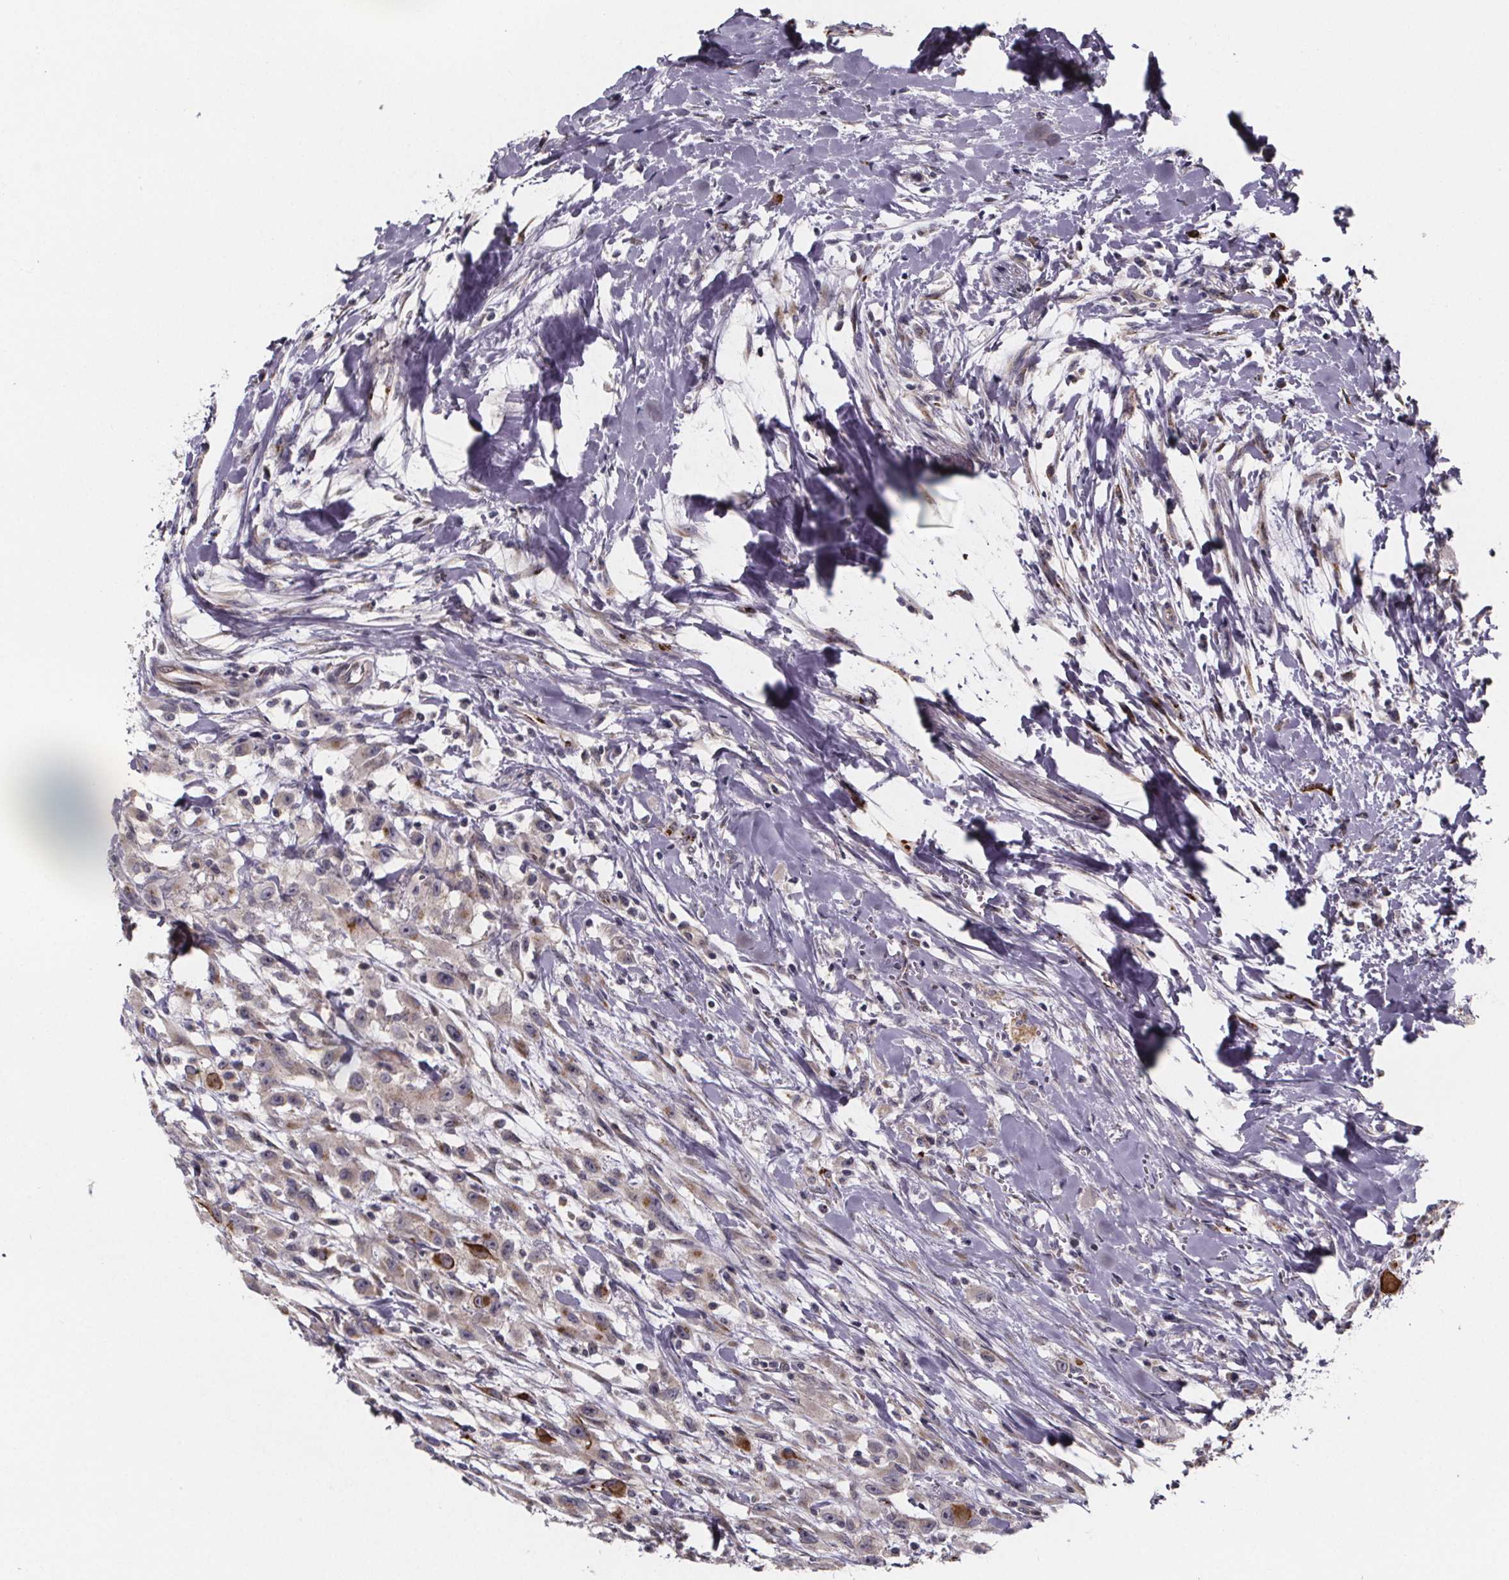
{"staining": {"intensity": "moderate", "quantity": "25%-75%", "location": "cytoplasmic/membranous"}, "tissue": "head and neck cancer", "cell_type": "Tumor cells", "image_type": "cancer", "snomed": [{"axis": "morphology", "description": "Squamous cell carcinoma, NOS"}, {"axis": "morphology", "description": "Squamous cell carcinoma, metastatic, NOS"}, {"axis": "topography", "description": "Oral tissue"}, {"axis": "topography", "description": "Head-Neck"}], "caption": "DAB (3,3'-diaminobenzidine) immunohistochemical staining of head and neck cancer (metastatic squamous cell carcinoma) exhibits moderate cytoplasmic/membranous protein expression in about 25%-75% of tumor cells.", "gene": "NDST1", "patient": {"sex": "female", "age": 85}}